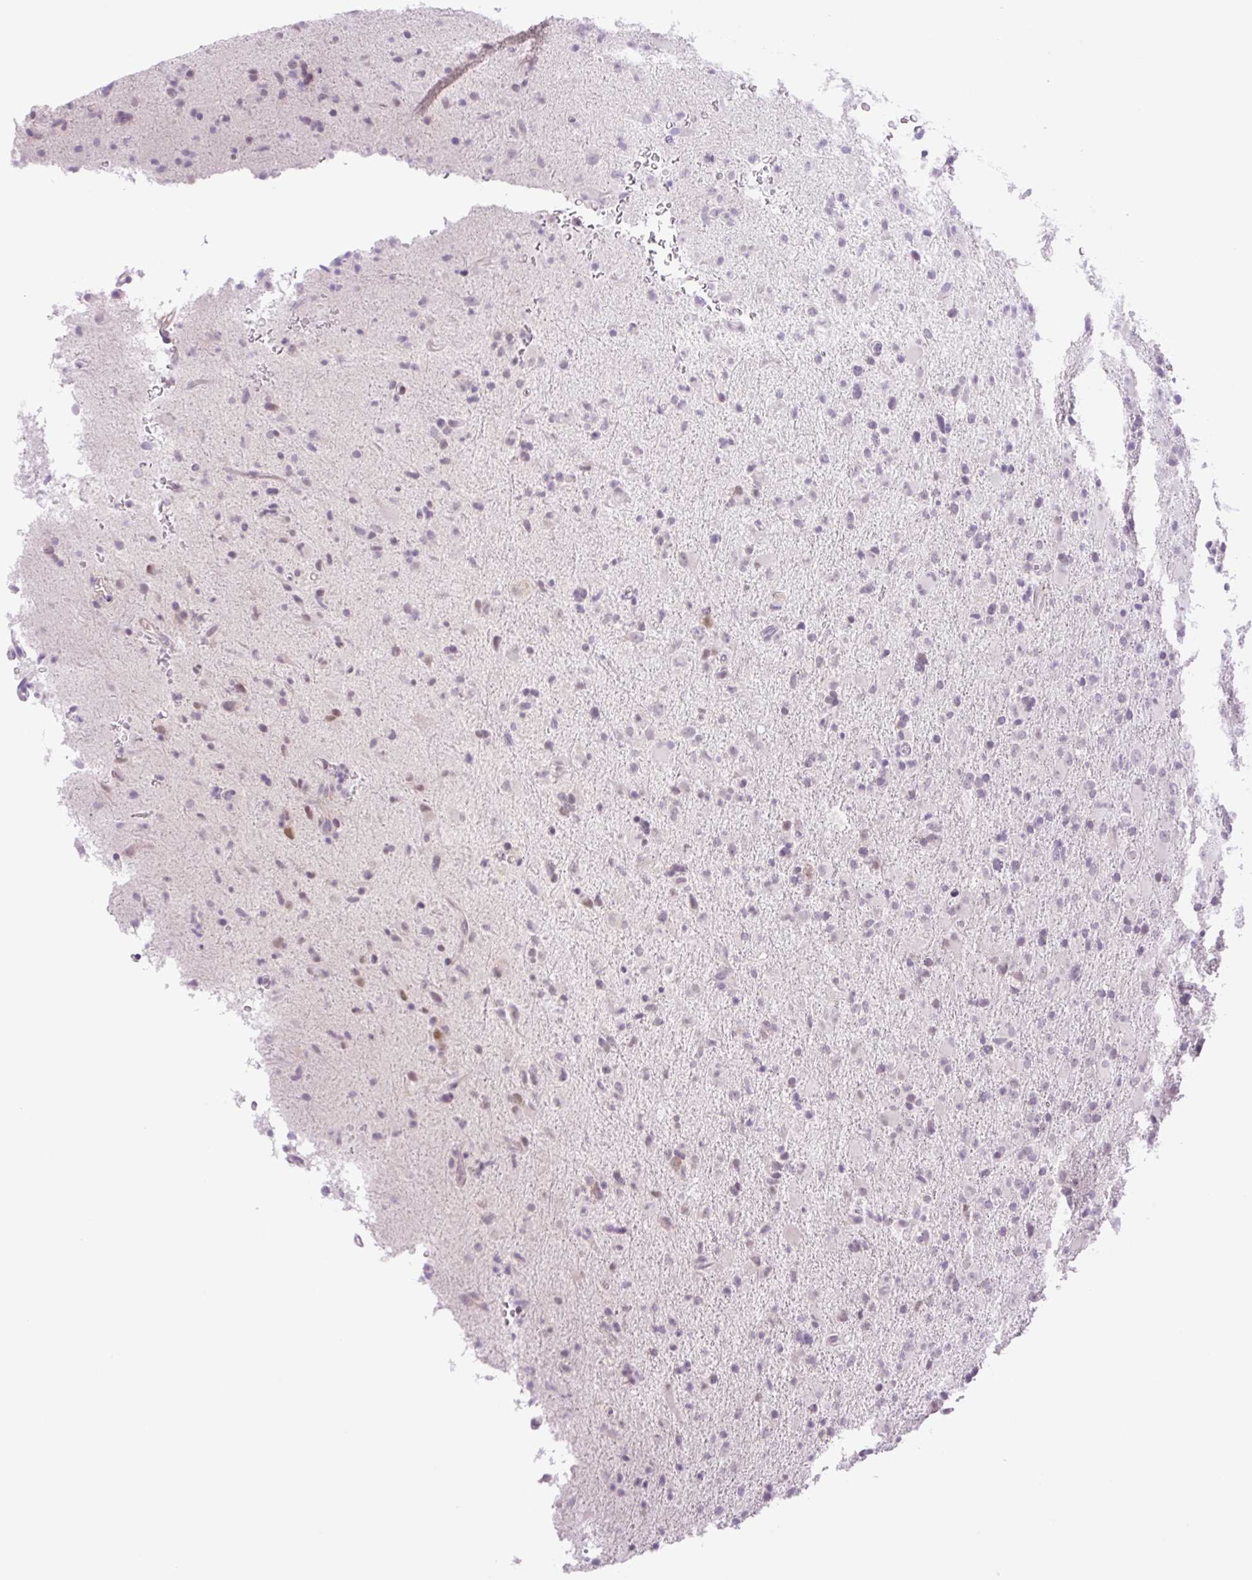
{"staining": {"intensity": "negative", "quantity": "none", "location": "none"}, "tissue": "glioma", "cell_type": "Tumor cells", "image_type": "cancer", "snomed": [{"axis": "morphology", "description": "Glioma, malignant, Low grade"}, {"axis": "topography", "description": "Brain"}], "caption": "IHC image of neoplastic tissue: human malignant low-grade glioma stained with DAB reveals no significant protein positivity in tumor cells.", "gene": "SPRYD4", "patient": {"sex": "male", "age": 65}}